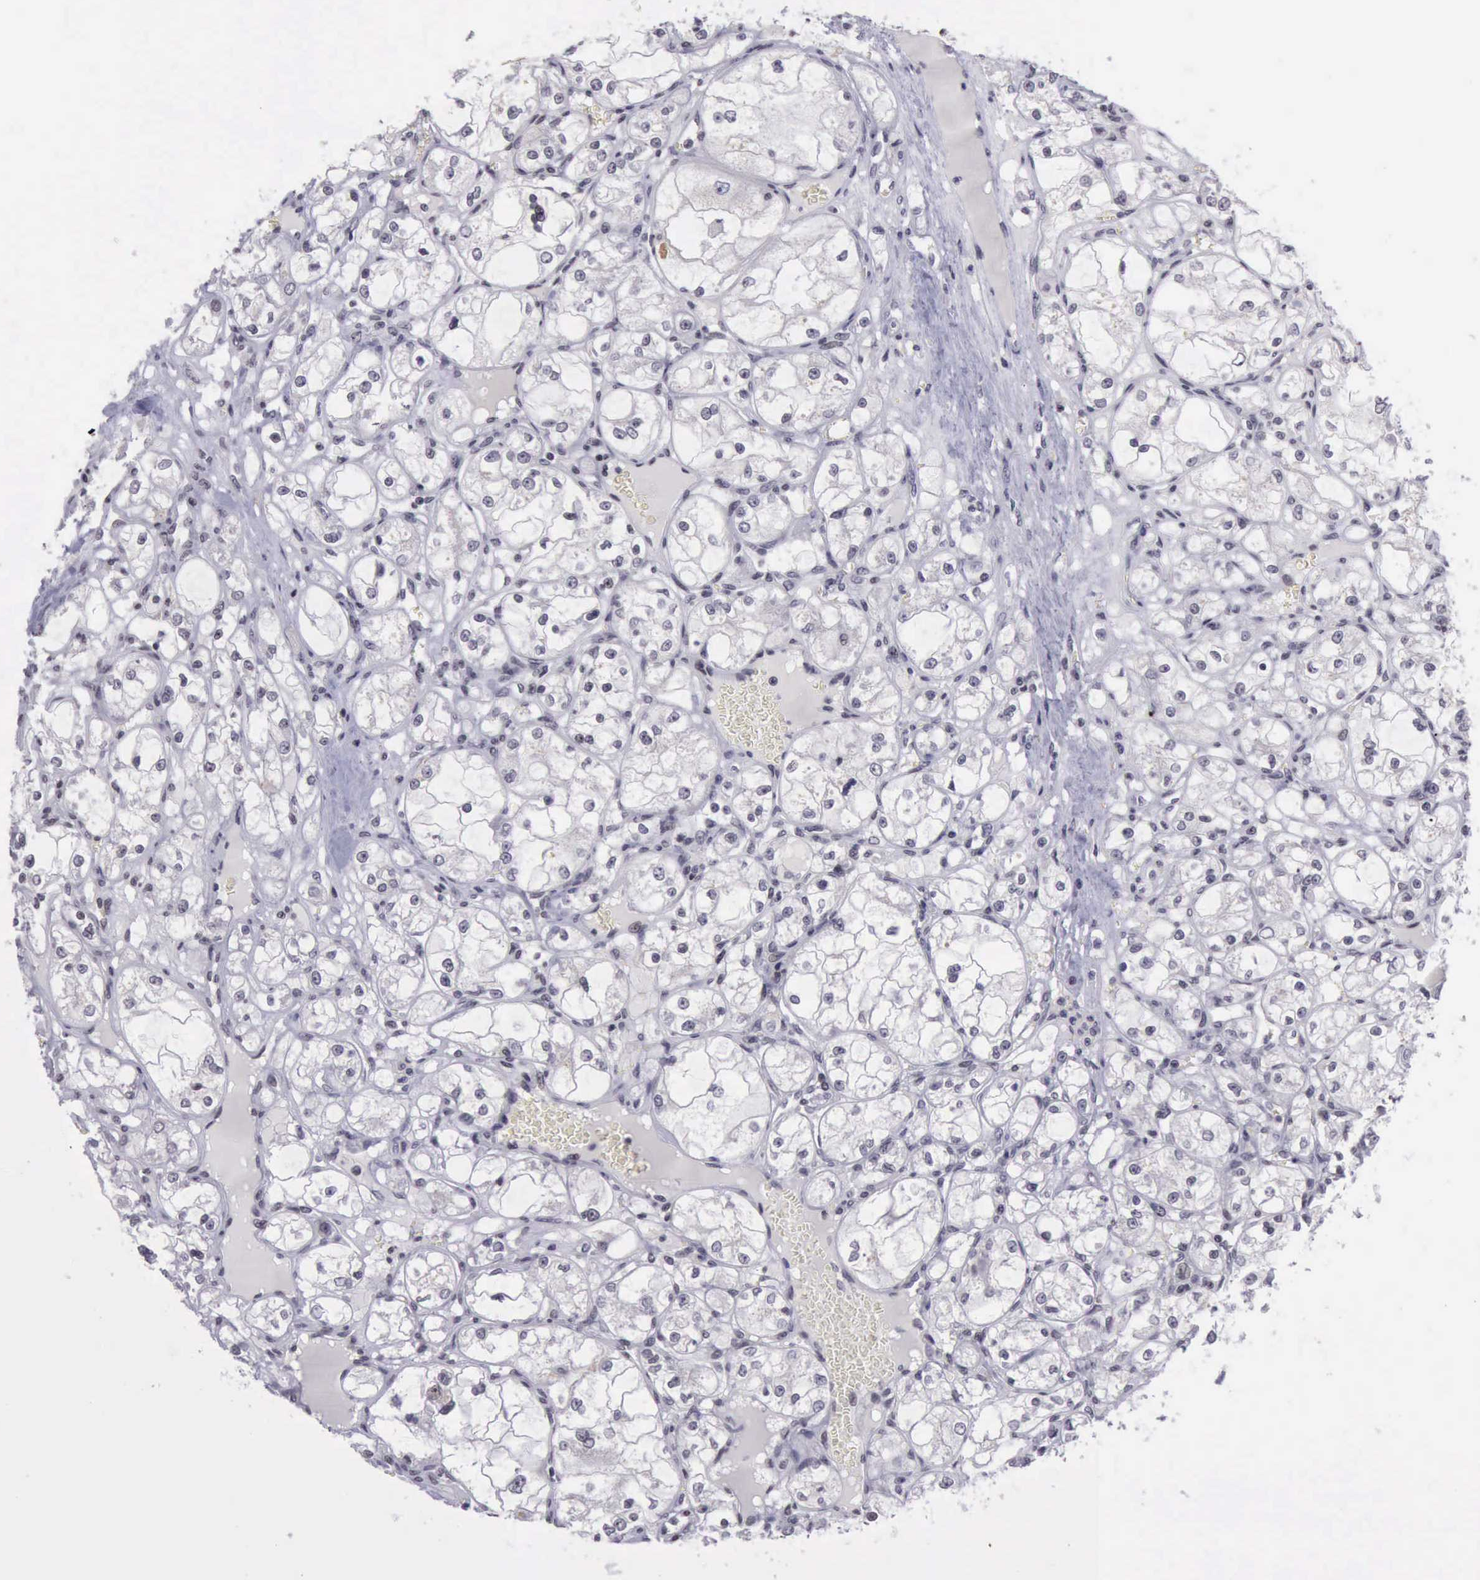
{"staining": {"intensity": "moderate", "quantity": ">75%", "location": "nuclear"}, "tissue": "renal cancer", "cell_type": "Tumor cells", "image_type": "cancer", "snomed": [{"axis": "morphology", "description": "Adenocarcinoma, NOS"}, {"axis": "topography", "description": "Kidney"}], "caption": "The histopathology image reveals a brown stain indicating the presence of a protein in the nuclear of tumor cells in renal cancer (adenocarcinoma).", "gene": "YY1", "patient": {"sex": "male", "age": 61}}